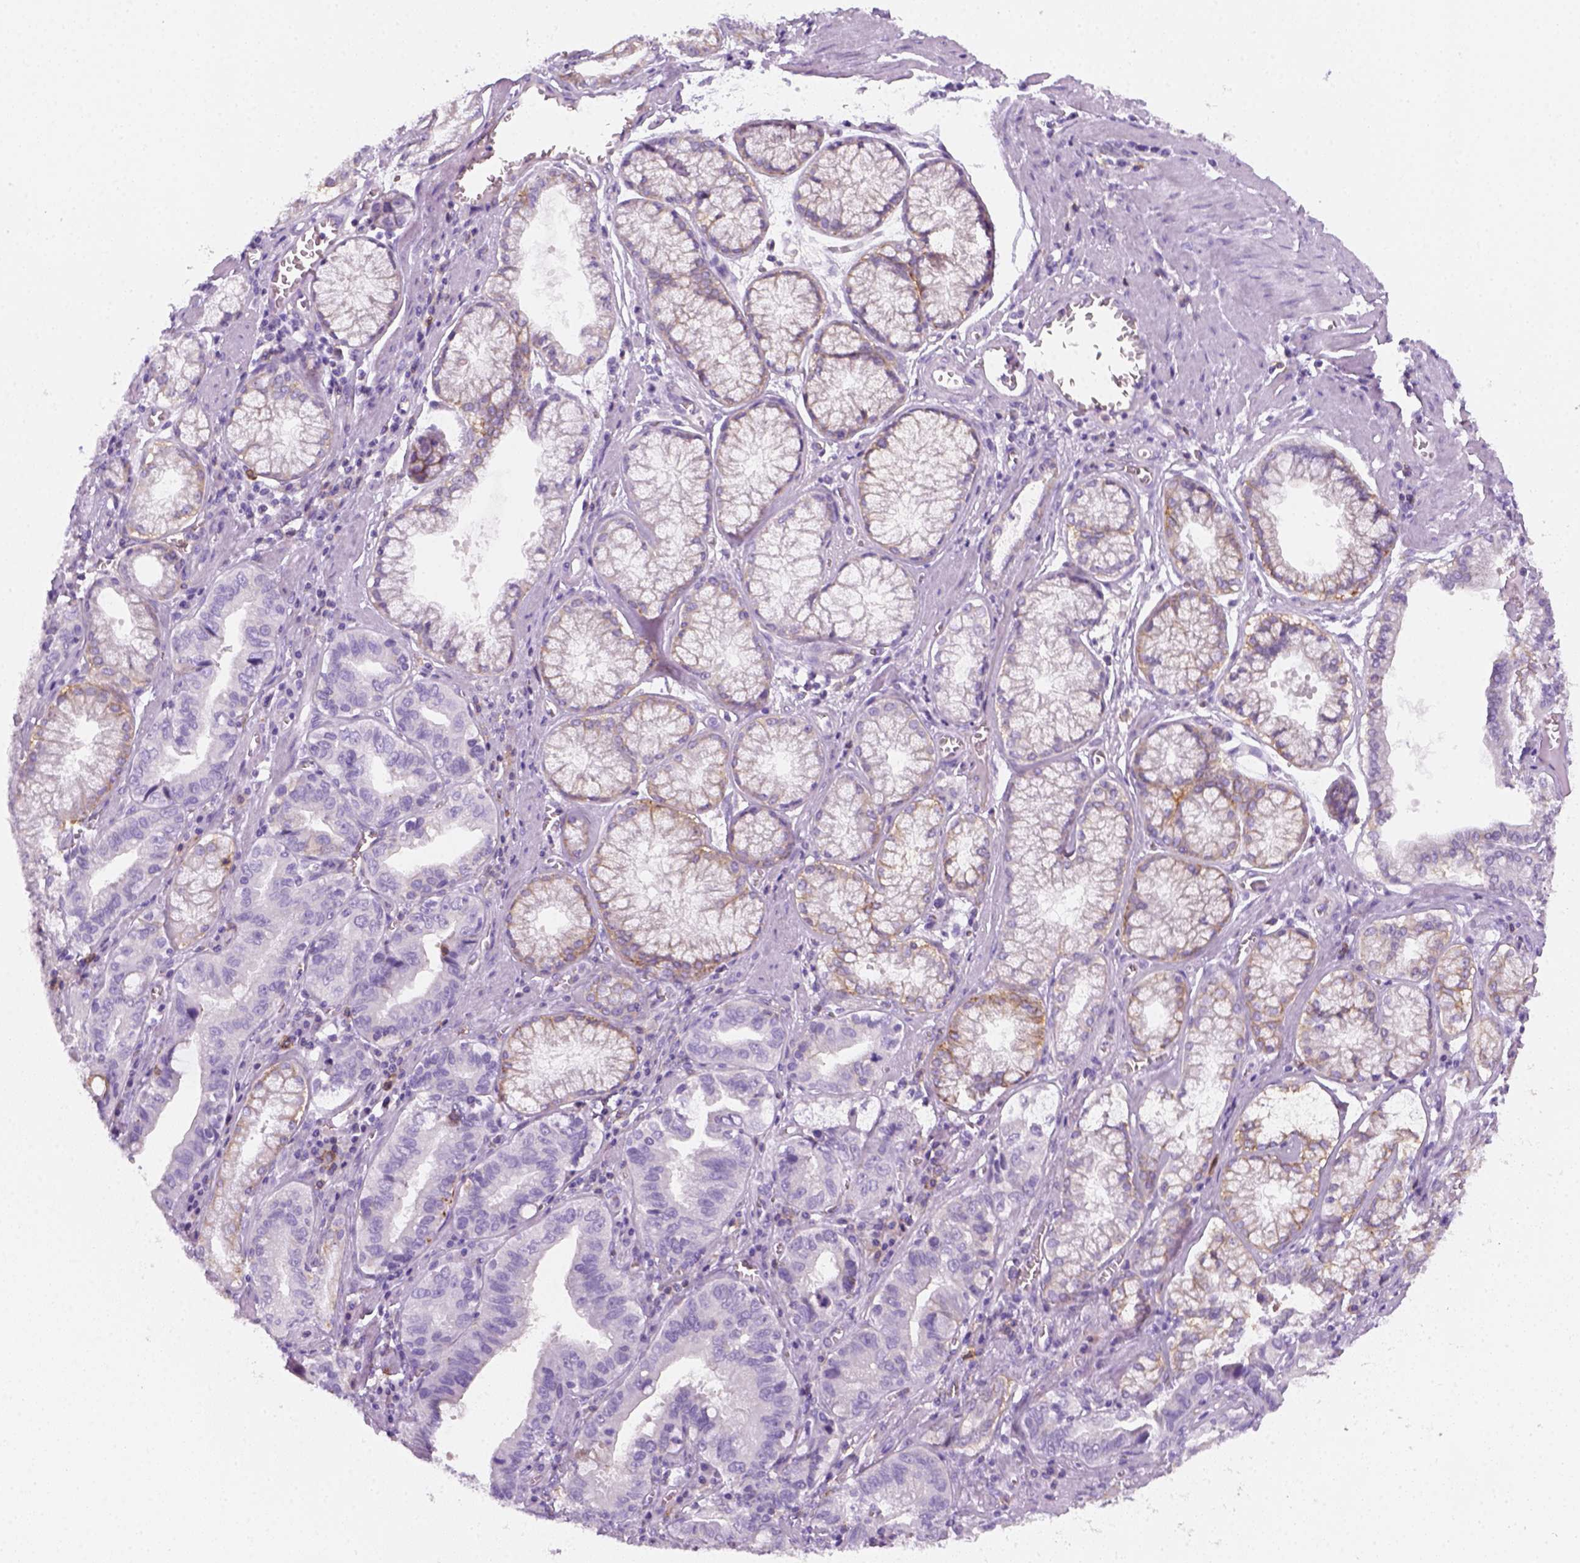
{"staining": {"intensity": "negative", "quantity": "none", "location": "none"}, "tissue": "stomach cancer", "cell_type": "Tumor cells", "image_type": "cancer", "snomed": [{"axis": "morphology", "description": "Adenocarcinoma, NOS"}, {"axis": "topography", "description": "Stomach, lower"}], "caption": "Image shows no significant protein staining in tumor cells of adenocarcinoma (stomach). (DAB (3,3'-diaminobenzidine) immunohistochemistry (IHC), high magnification).", "gene": "AQP3", "patient": {"sex": "female", "age": 76}}